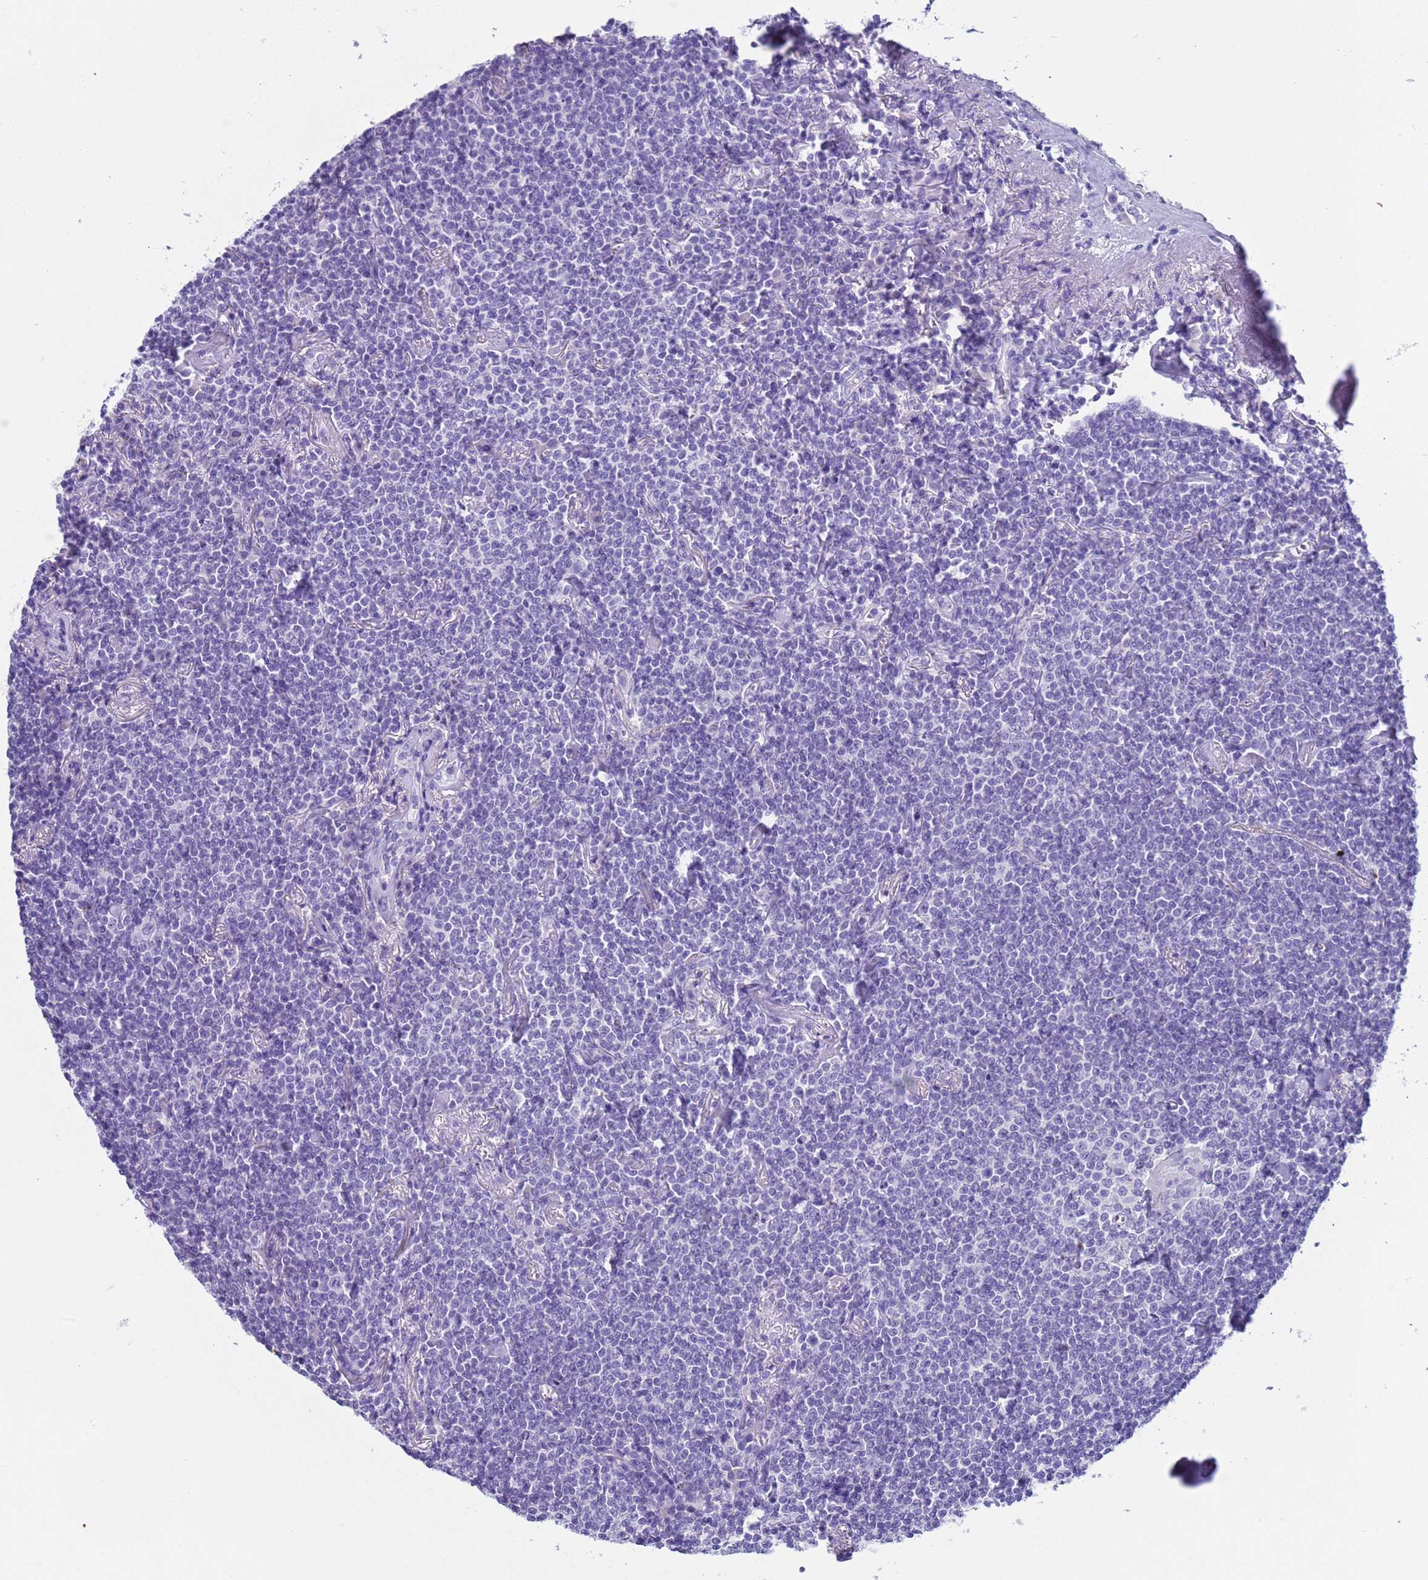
{"staining": {"intensity": "negative", "quantity": "none", "location": "none"}, "tissue": "lymphoma", "cell_type": "Tumor cells", "image_type": "cancer", "snomed": [{"axis": "morphology", "description": "Malignant lymphoma, non-Hodgkin's type, Low grade"}, {"axis": "topography", "description": "Lung"}], "caption": "An immunohistochemistry (IHC) image of low-grade malignant lymphoma, non-Hodgkin's type is shown. There is no staining in tumor cells of low-grade malignant lymphoma, non-Hodgkin's type.", "gene": "CKM", "patient": {"sex": "female", "age": 71}}